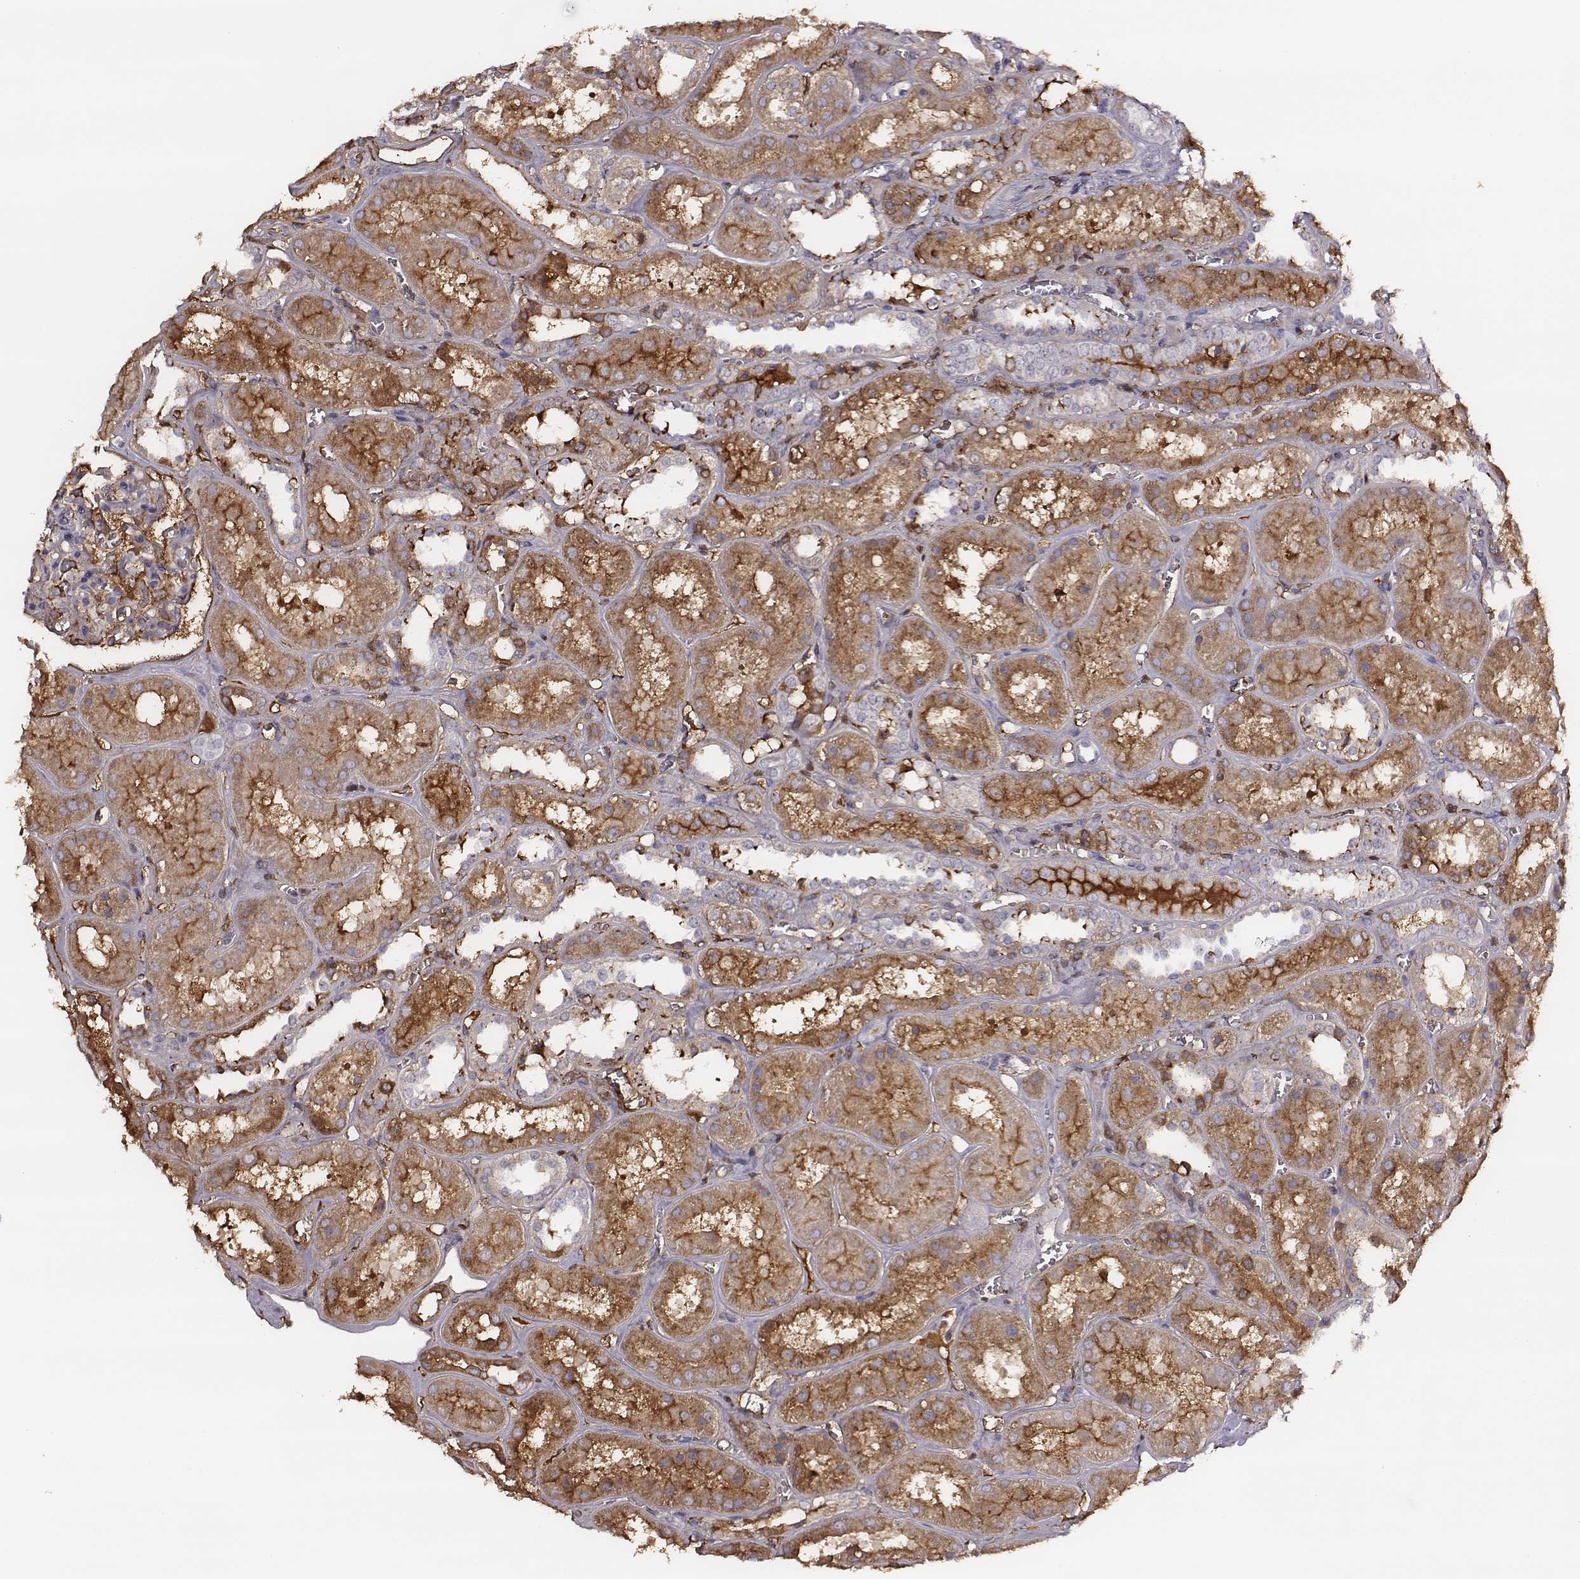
{"staining": {"intensity": "negative", "quantity": "none", "location": "none"}, "tissue": "kidney", "cell_type": "Cells in glomeruli", "image_type": "normal", "snomed": [{"axis": "morphology", "description": "Normal tissue, NOS"}, {"axis": "topography", "description": "Kidney"}], "caption": "Normal kidney was stained to show a protein in brown. There is no significant expression in cells in glomeruli. (DAB immunohistochemistry (IHC) with hematoxylin counter stain).", "gene": "TF", "patient": {"sex": "female", "age": 41}}